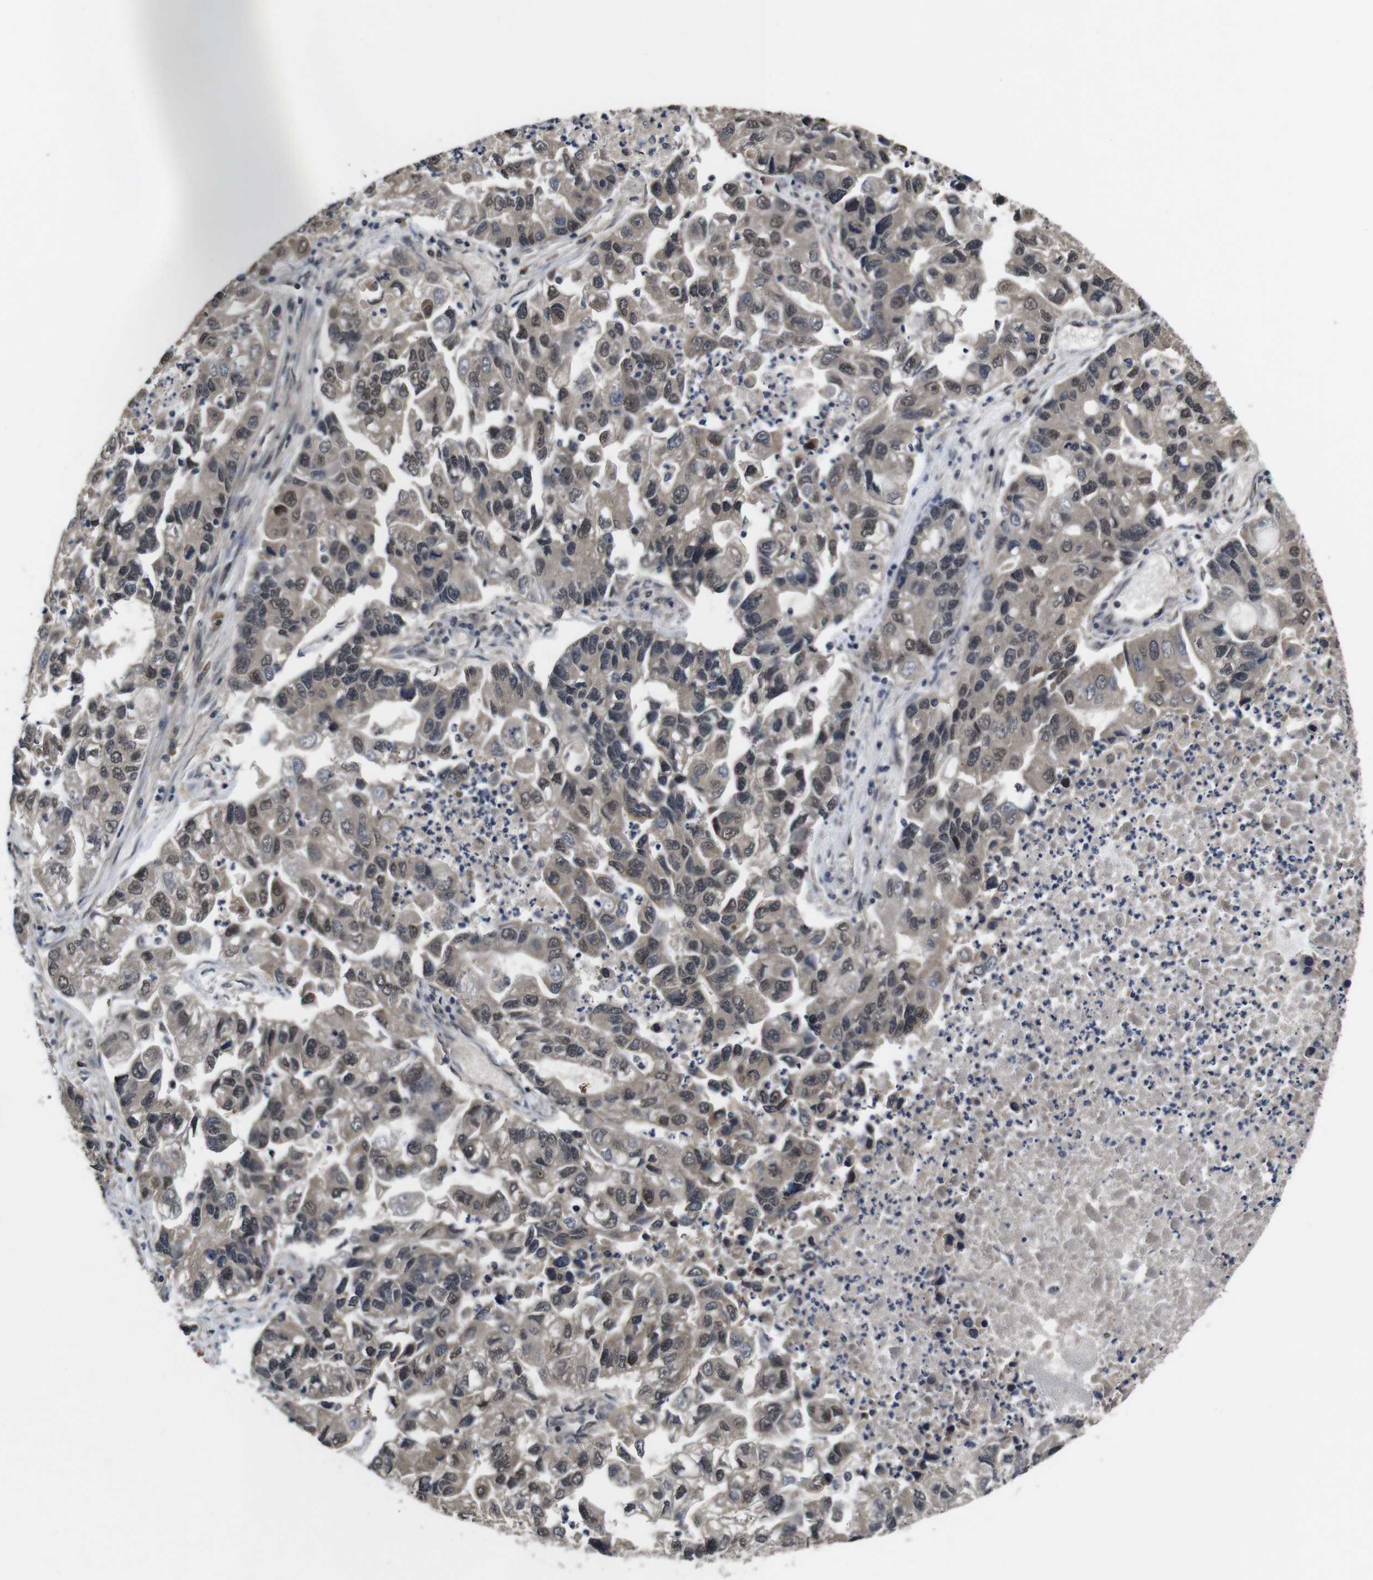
{"staining": {"intensity": "weak", "quantity": ">75%", "location": "cytoplasmic/membranous,nuclear"}, "tissue": "lung cancer", "cell_type": "Tumor cells", "image_type": "cancer", "snomed": [{"axis": "morphology", "description": "Adenocarcinoma, NOS"}, {"axis": "topography", "description": "Lung"}], "caption": "A high-resolution photomicrograph shows immunohistochemistry staining of lung cancer, which shows weak cytoplasmic/membranous and nuclear staining in approximately >75% of tumor cells.", "gene": "ZBTB46", "patient": {"sex": "female", "age": 51}}